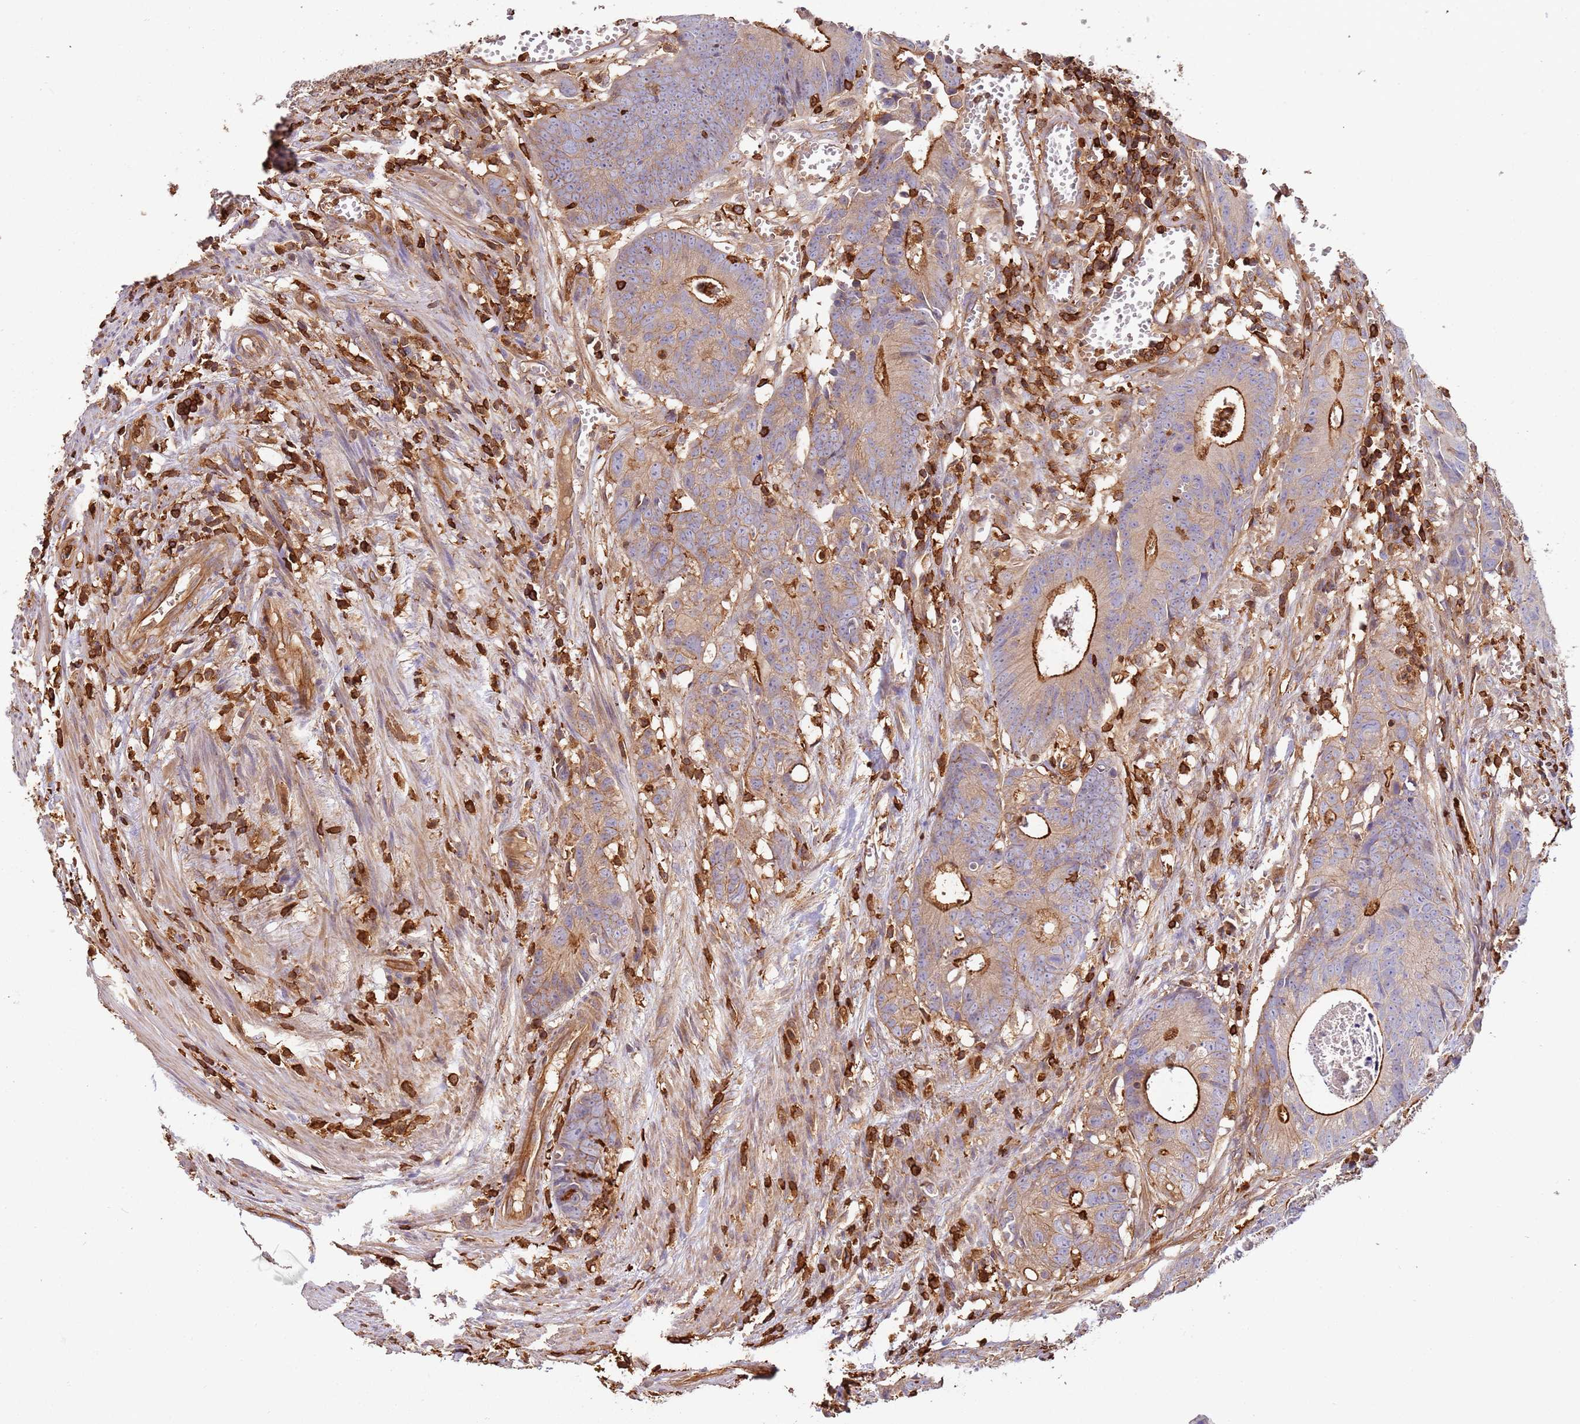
{"staining": {"intensity": "strong", "quantity": "25%-75%", "location": "cytoplasmic/membranous"}, "tissue": "colorectal cancer", "cell_type": "Tumor cells", "image_type": "cancer", "snomed": [{"axis": "morphology", "description": "Adenocarcinoma, NOS"}, {"axis": "topography", "description": "Colon"}], "caption": "A brown stain shows strong cytoplasmic/membranous positivity of a protein in human colorectal cancer (adenocarcinoma) tumor cells. The staining was performed using DAB (3,3'-diaminobenzidine), with brown indicating positive protein expression. Nuclei are stained blue with hematoxylin.", "gene": "OR6P1", "patient": {"sex": "female", "age": 57}}